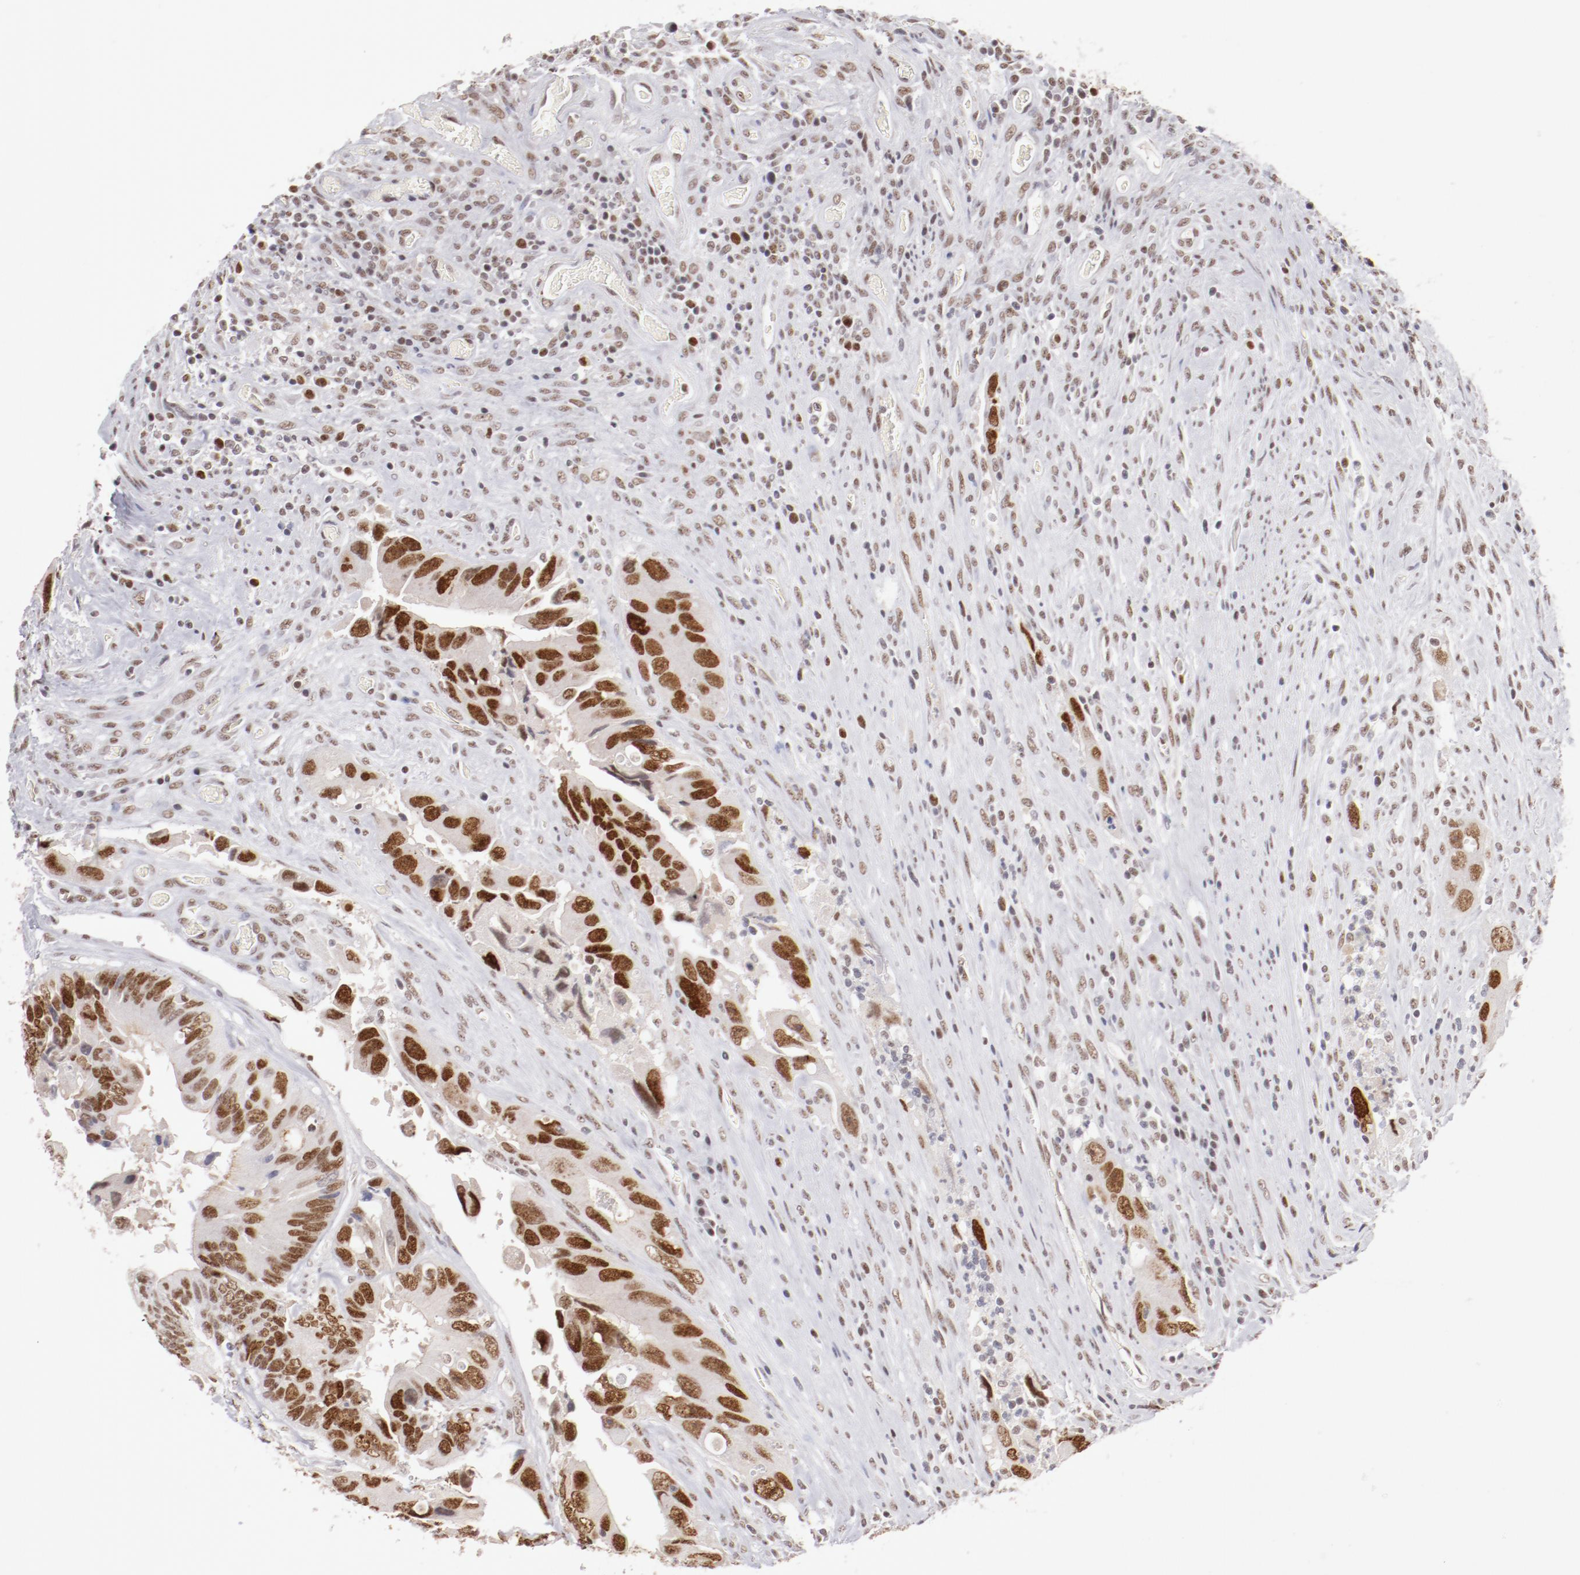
{"staining": {"intensity": "strong", "quantity": ">75%", "location": "nuclear"}, "tissue": "colorectal cancer", "cell_type": "Tumor cells", "image_type": "cancer", "snomed": [{"axis": "morphology", "description": "Adenocarcinoma, NOS"}, {"axis": "topography", "description": "Rectum"}], "caption": "This photomicrograph exhibits immunohistochemistry (IHC) staining of human colorectal cancer (adenocarcinoma), with high strong nuclear staining in about >75% of tumor cells.", "gene": "TFAP4", "patient": {"sex": "male", "age": 70}}